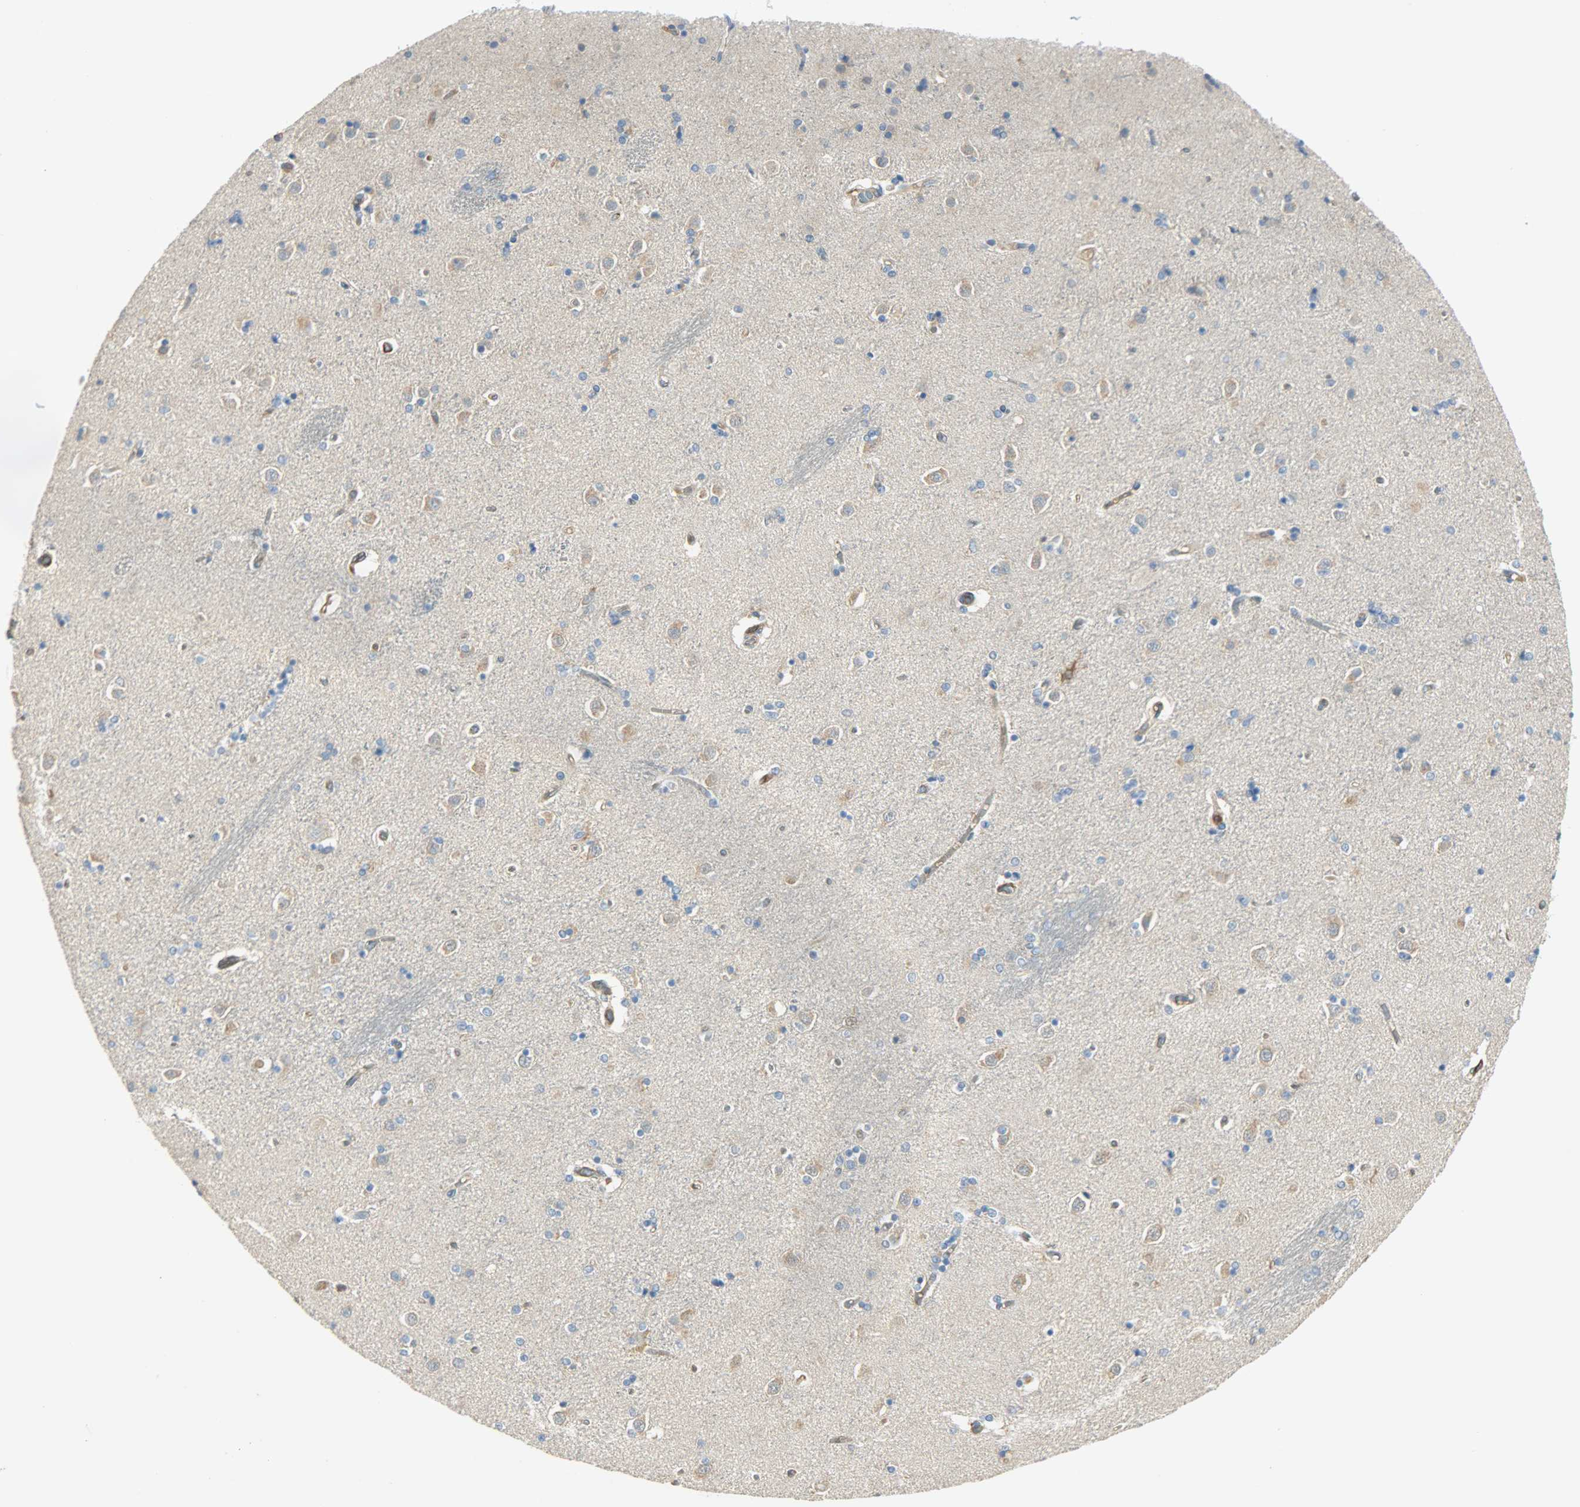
{"staining": {"intensity": "moderate", "quantity": "<25%", "location": "cytoplasmic/membranous"}, "tissue": "caudate", "cell_type": "Glial cells", "image_type": "normal", "snomed": [{"axis": "morphology", "description": "Normal tissue, NOS"}, {"axis": "topography", "description": "Lateral ventricle wall"}], "caption": "Immunohistochemical staining of benign caudate reveals <25% levels of moderate cytoplasmic/membranous protein expression in about <25% of glial cells.", "gene": "WARS1", "patient": {"sex": "female", "age": 54}}